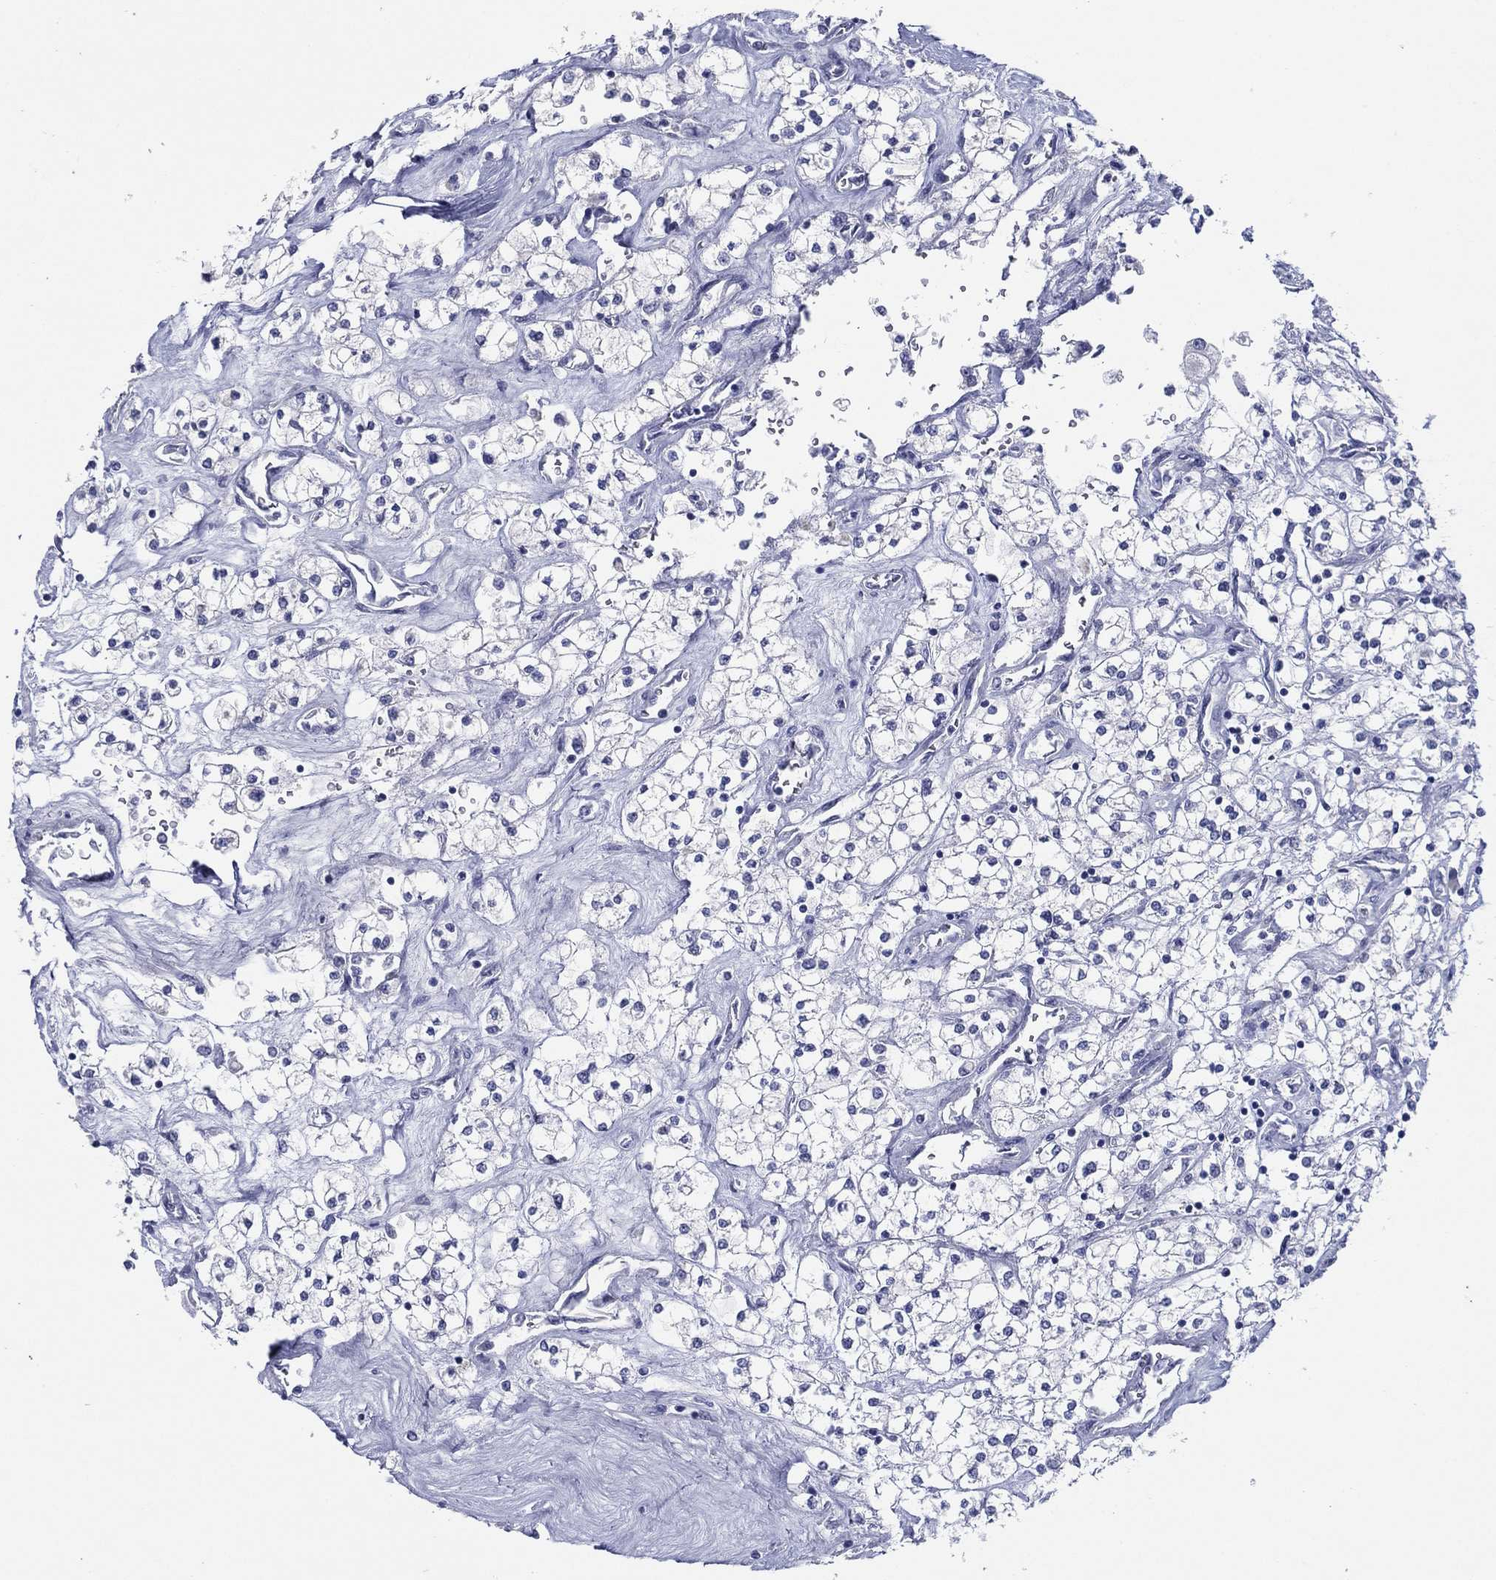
{"staining": {"intensity": "negative", "quantity": "none", "location": "none"}, "tissue": "renal cancer", "cell_type": "Tumor cells", "image_type": "cancer", "snomed": [{"axis": "morphology", "description": "Adenocarcinoma, NOS"}, {"axis": "topography", "description": "Kidney"}], "caption": "Immunohistochemistry (IHC) micrograph of neoplastic tissue: renal adenocarcinoma stained with DAB (3,3'-diaminobenzidine) demonstrates no significant protein staining in tumor cells. The staining was performed using DAB to visualize the protein expression in brown, while the nuclei were stained in blue with hematoxylin (Magnification: 20x).", "gene": "TFAP2A", "patient": {"sex": "male", "age": 80}}